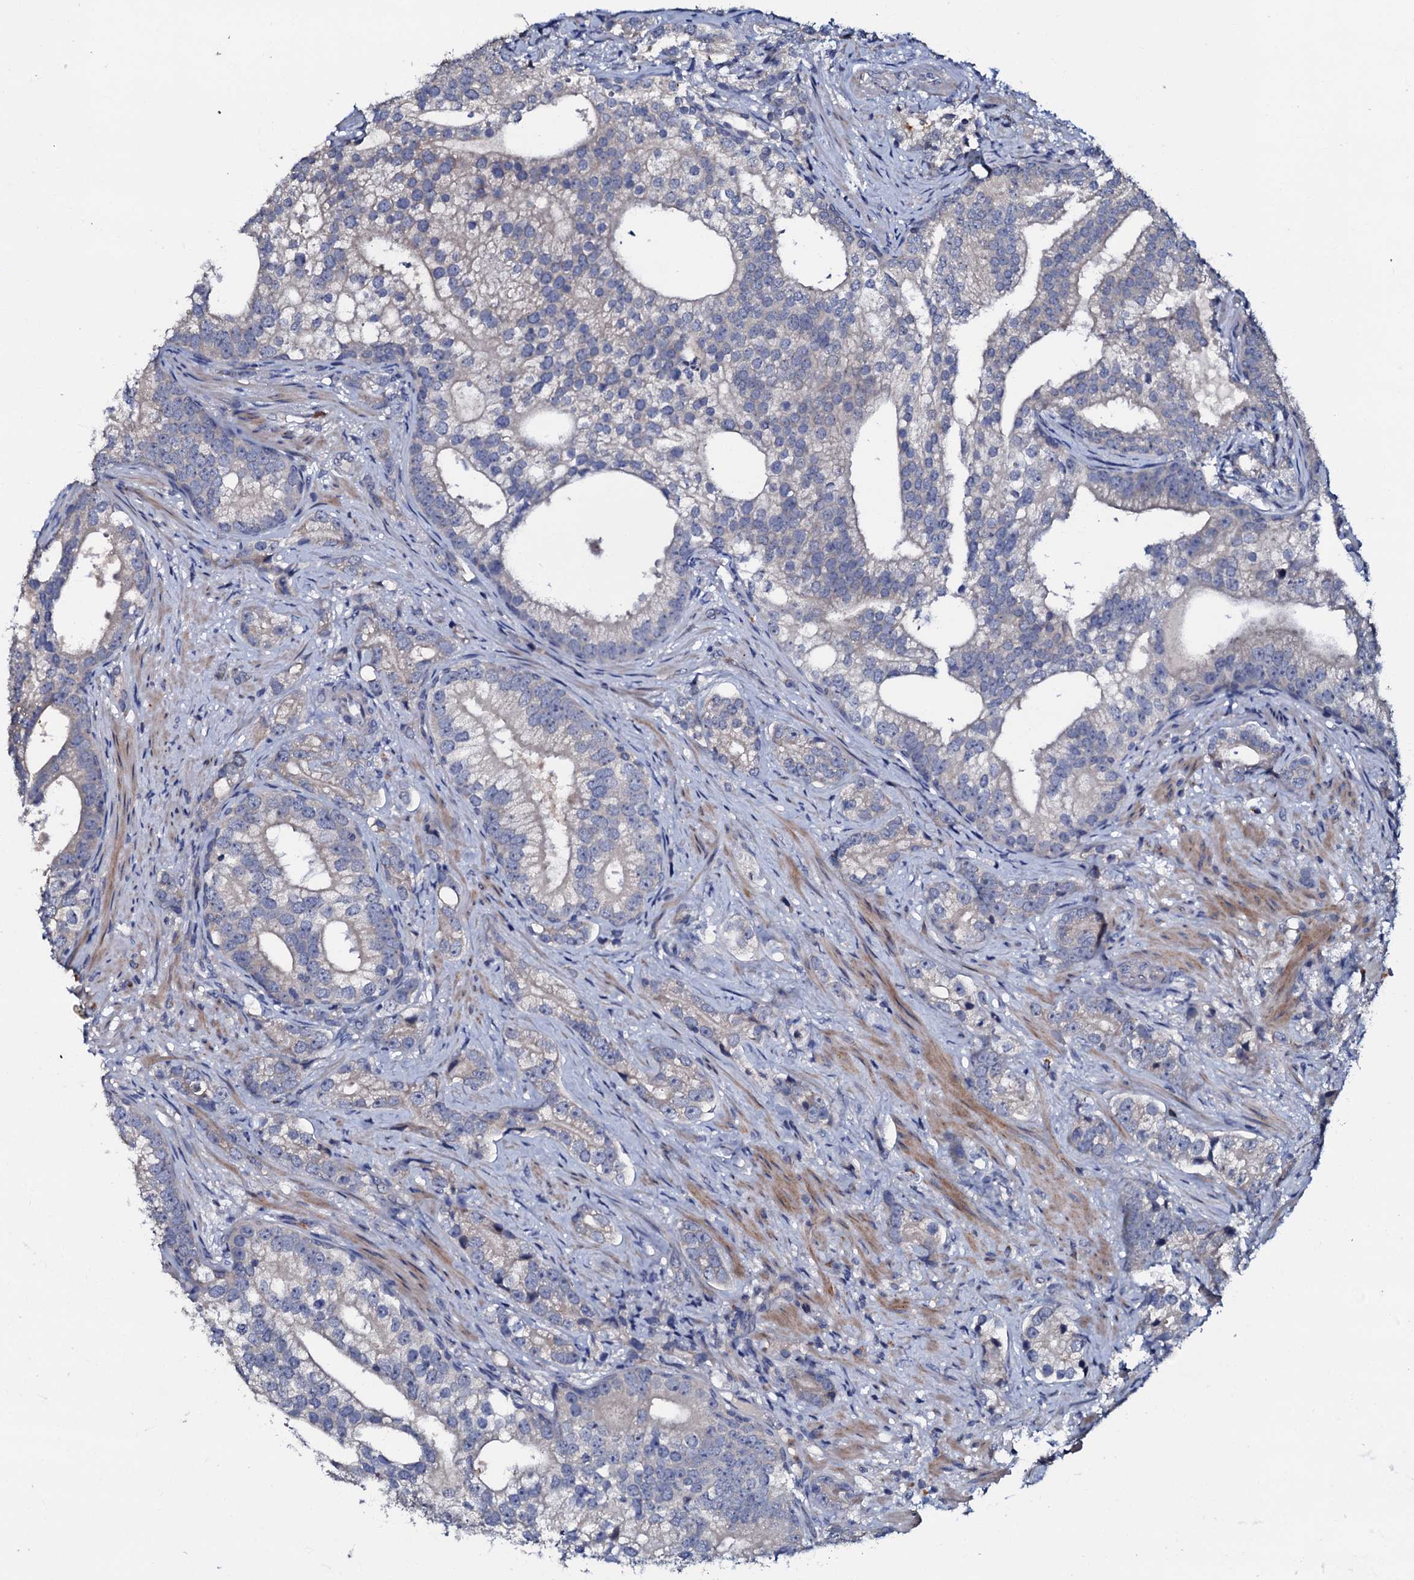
{"staining": {"intensity": "negative", "quantity": "none", "location": "none"}, "tissue": "prostate cancer", "cell_type": "Tumor cells", "image_type": "cancer", "snomed": [{"axis": "morphology", "description": "Adenocarcinoma, High grade"}, {"axis": "topography", "description": "Prostate"}], "caption": "Prostate cancer (high-grade adenocarcinoma) stained for a protein using immunohistochemistry shows no positivity tumor cells.", "gene": "CPNE2", "patient": {"sex": "male", "age": 75}}